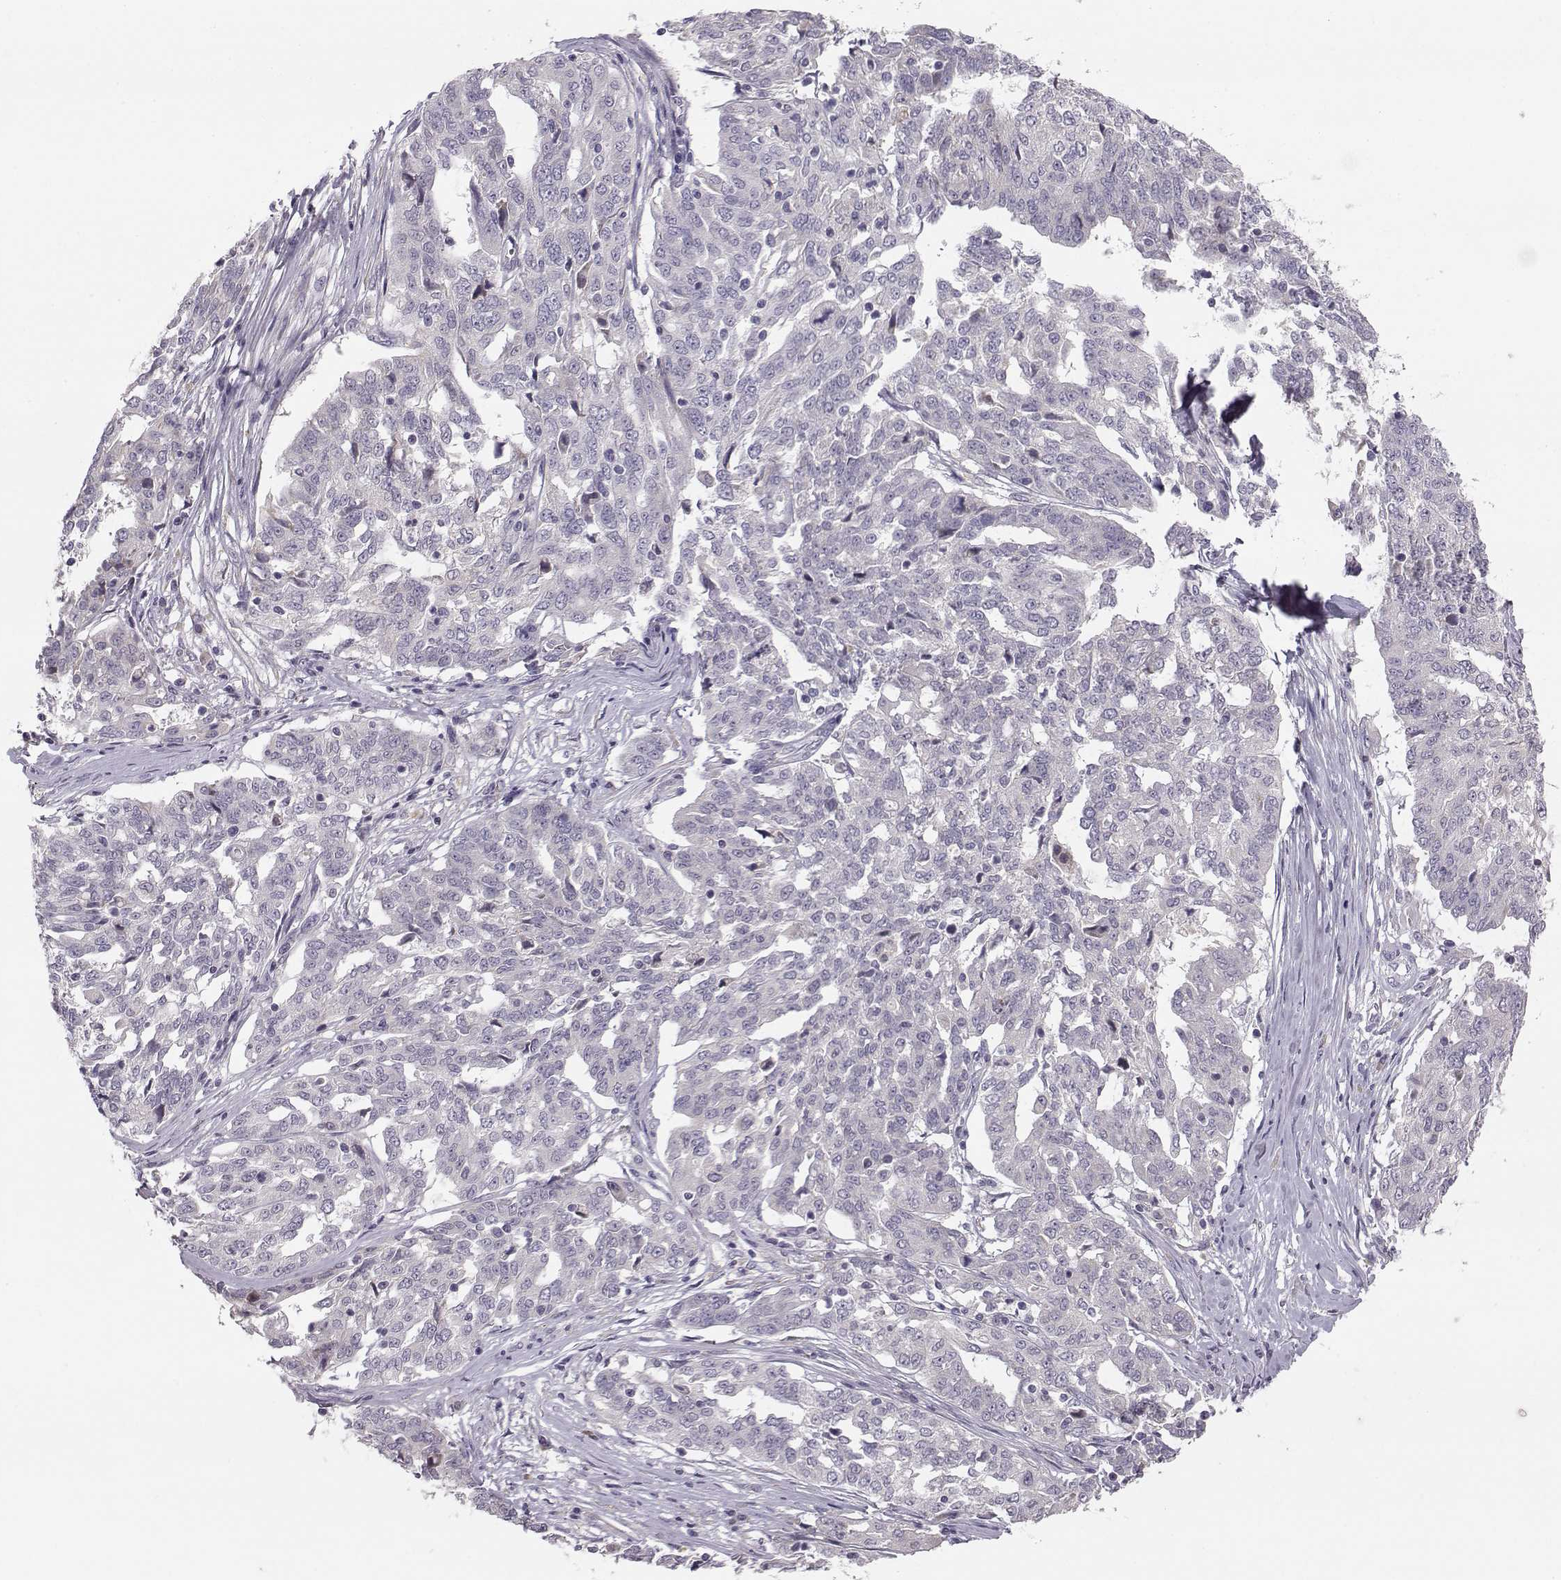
{"staining": {"intensity": "negative", "quantity": "none", "location": "none"}, "tissue": "ovarian cancer", "cell_type": "Tumor cells", "image_type": "cancer", "snomed": [{"axis": "morphology", "description": "Cystadenocarcinoma, serous, NOS"}, {"axis": "topography", "description": "Ovary"}], "caption": "Immunohistochemistry micrograph of neoplastic tissue: ovarian serous cystadenocarcinoma stained with DAB (3,3'-diaminobenzidine) displays no significant protein positivity in tumor cells. (Brightfield microscopy of DAB (3,3'-diaminobenzidine) immunohistochemistry (IHC) at high magnification).", "gene": "ACSL6", "patient": {"sex": "female", "age": 67}}